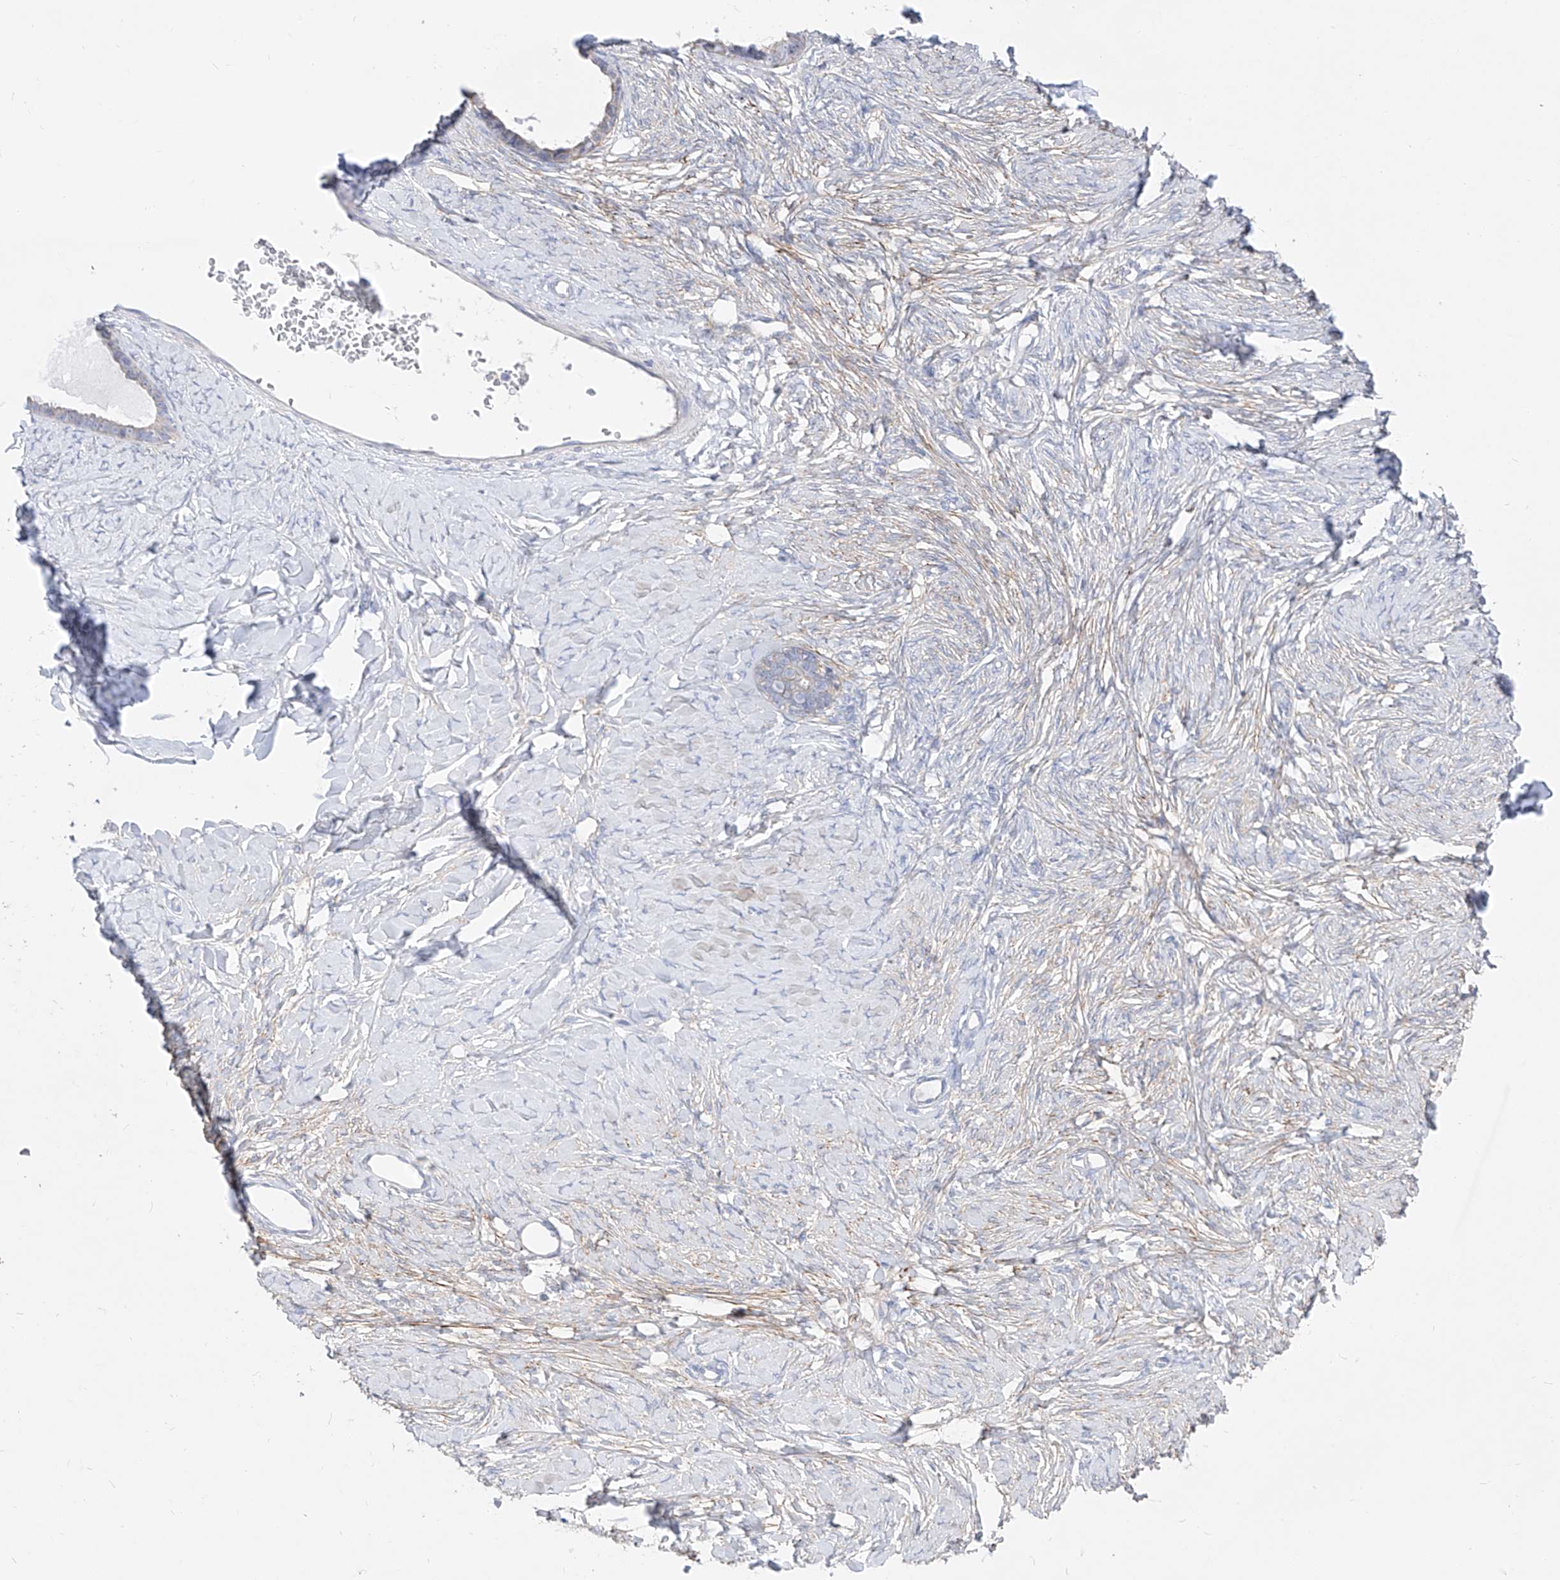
{"staining": {"intensity": "negative", "quantity": "none", "location": "none"}, "tissue": "ovarian cancer", "cell_type": "Tumor cells", "image_type": "cancer", "snomed": [{"axis": "morphology", "description": "Cystadenocarcinoma, serous, NOS"}, {"axis": "topography", "description": "Ovary"}], "caption": "Tumor cells are negative for brown protein staining in ovarian serous cystadenocarcinoma.", "gene": "UFL1", "patient": {"sex": "female", "age": 79}}